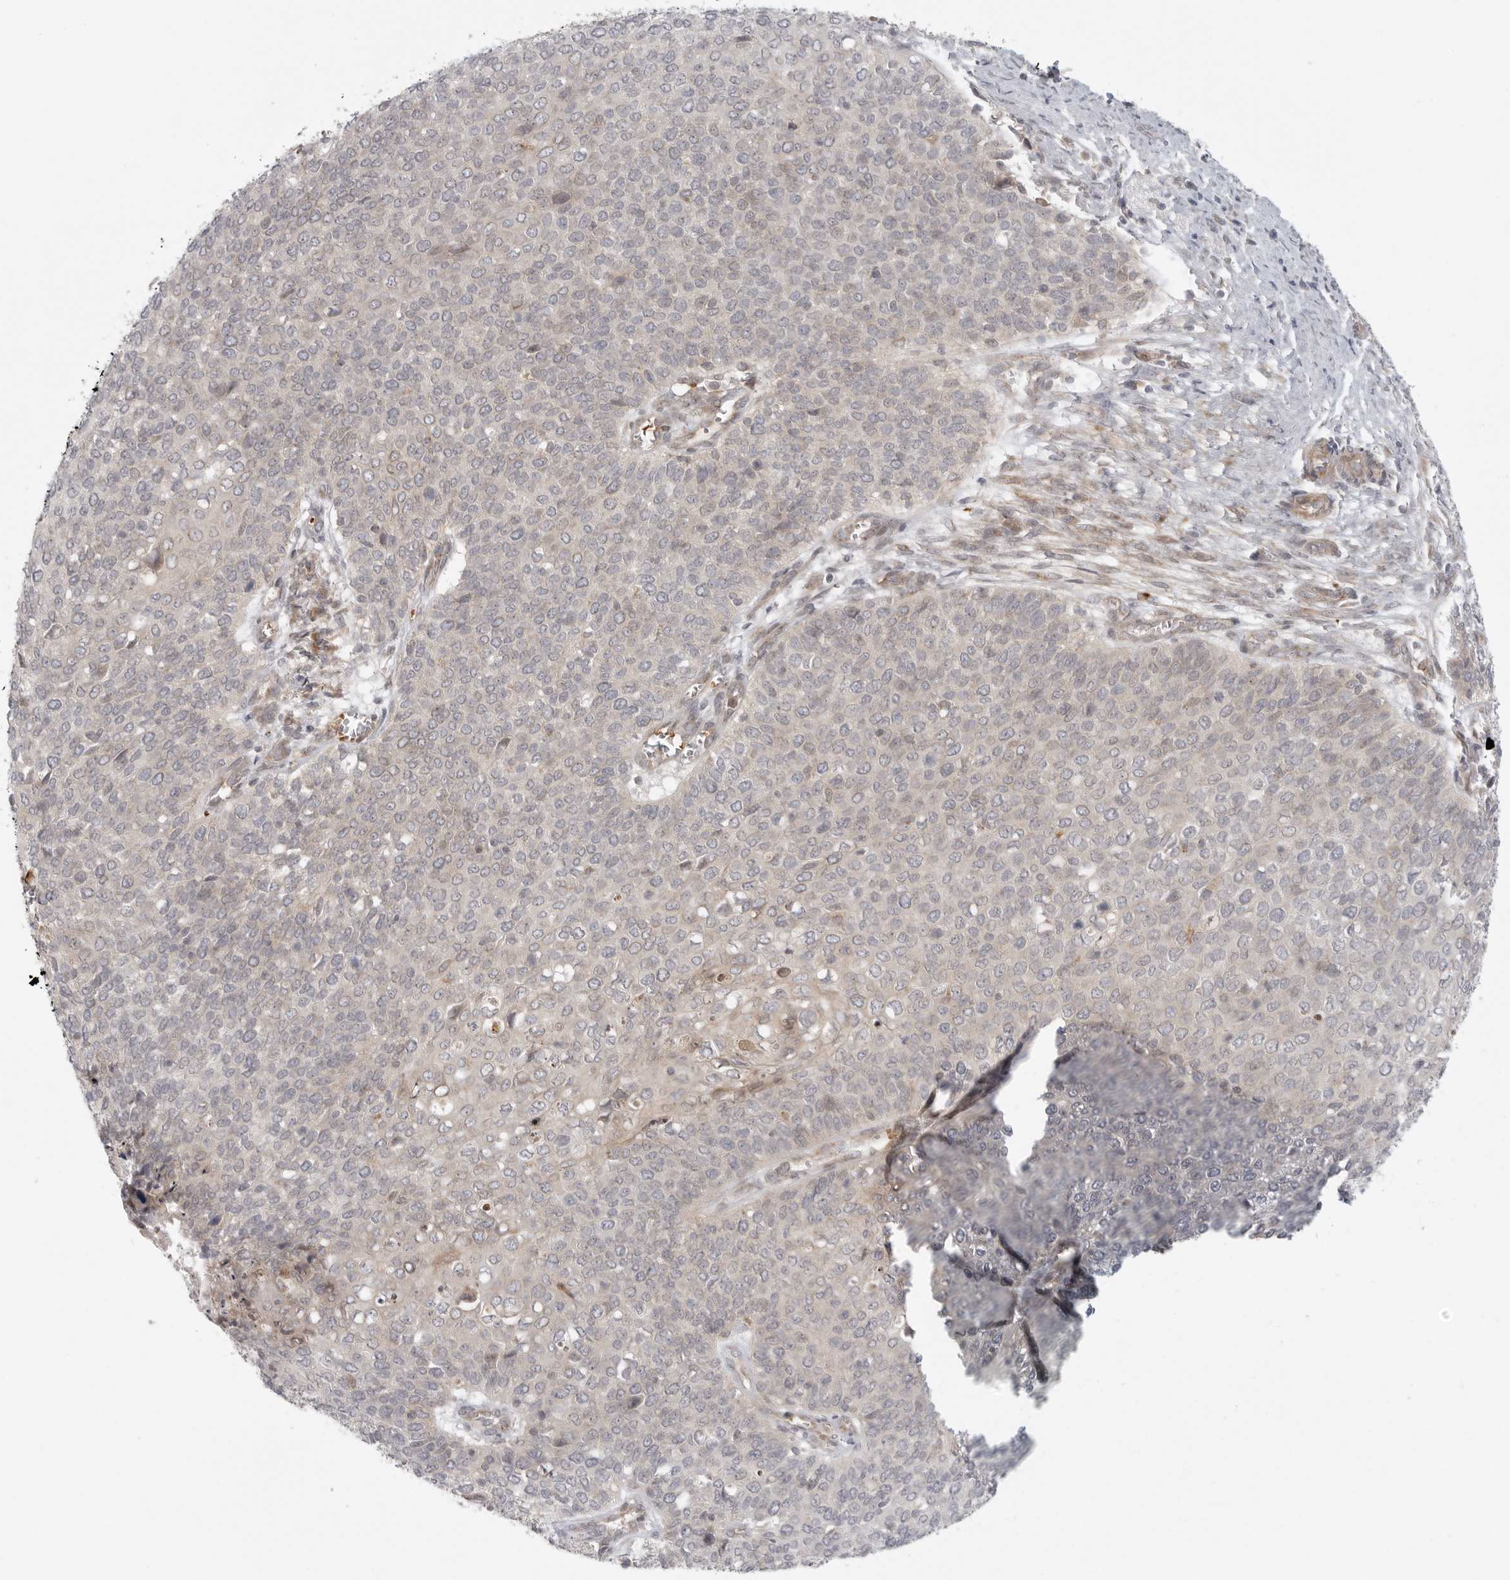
{"staining": {"intensity": "weak", "quantity": "<25%", "location": "cytoplasmic/membranous"}, "tissue": "cervical cancer", "cell_type": "Tumor cells", "image_type": "cancer", "snomed": [{"axis": "morphology", "description": "Squamous cell carcinoma, NOS"}, {"axis": "topography", "description": "Cervix"}], "caption": "DAB (3,3'-diaminobenzidine) immunohistochemical staining of human squamous cell carcinoma (cervical) displays no significant positivity in tumor cells.", "gene": "CCPG1", "patient": {"sex": "female", "age": 39}}